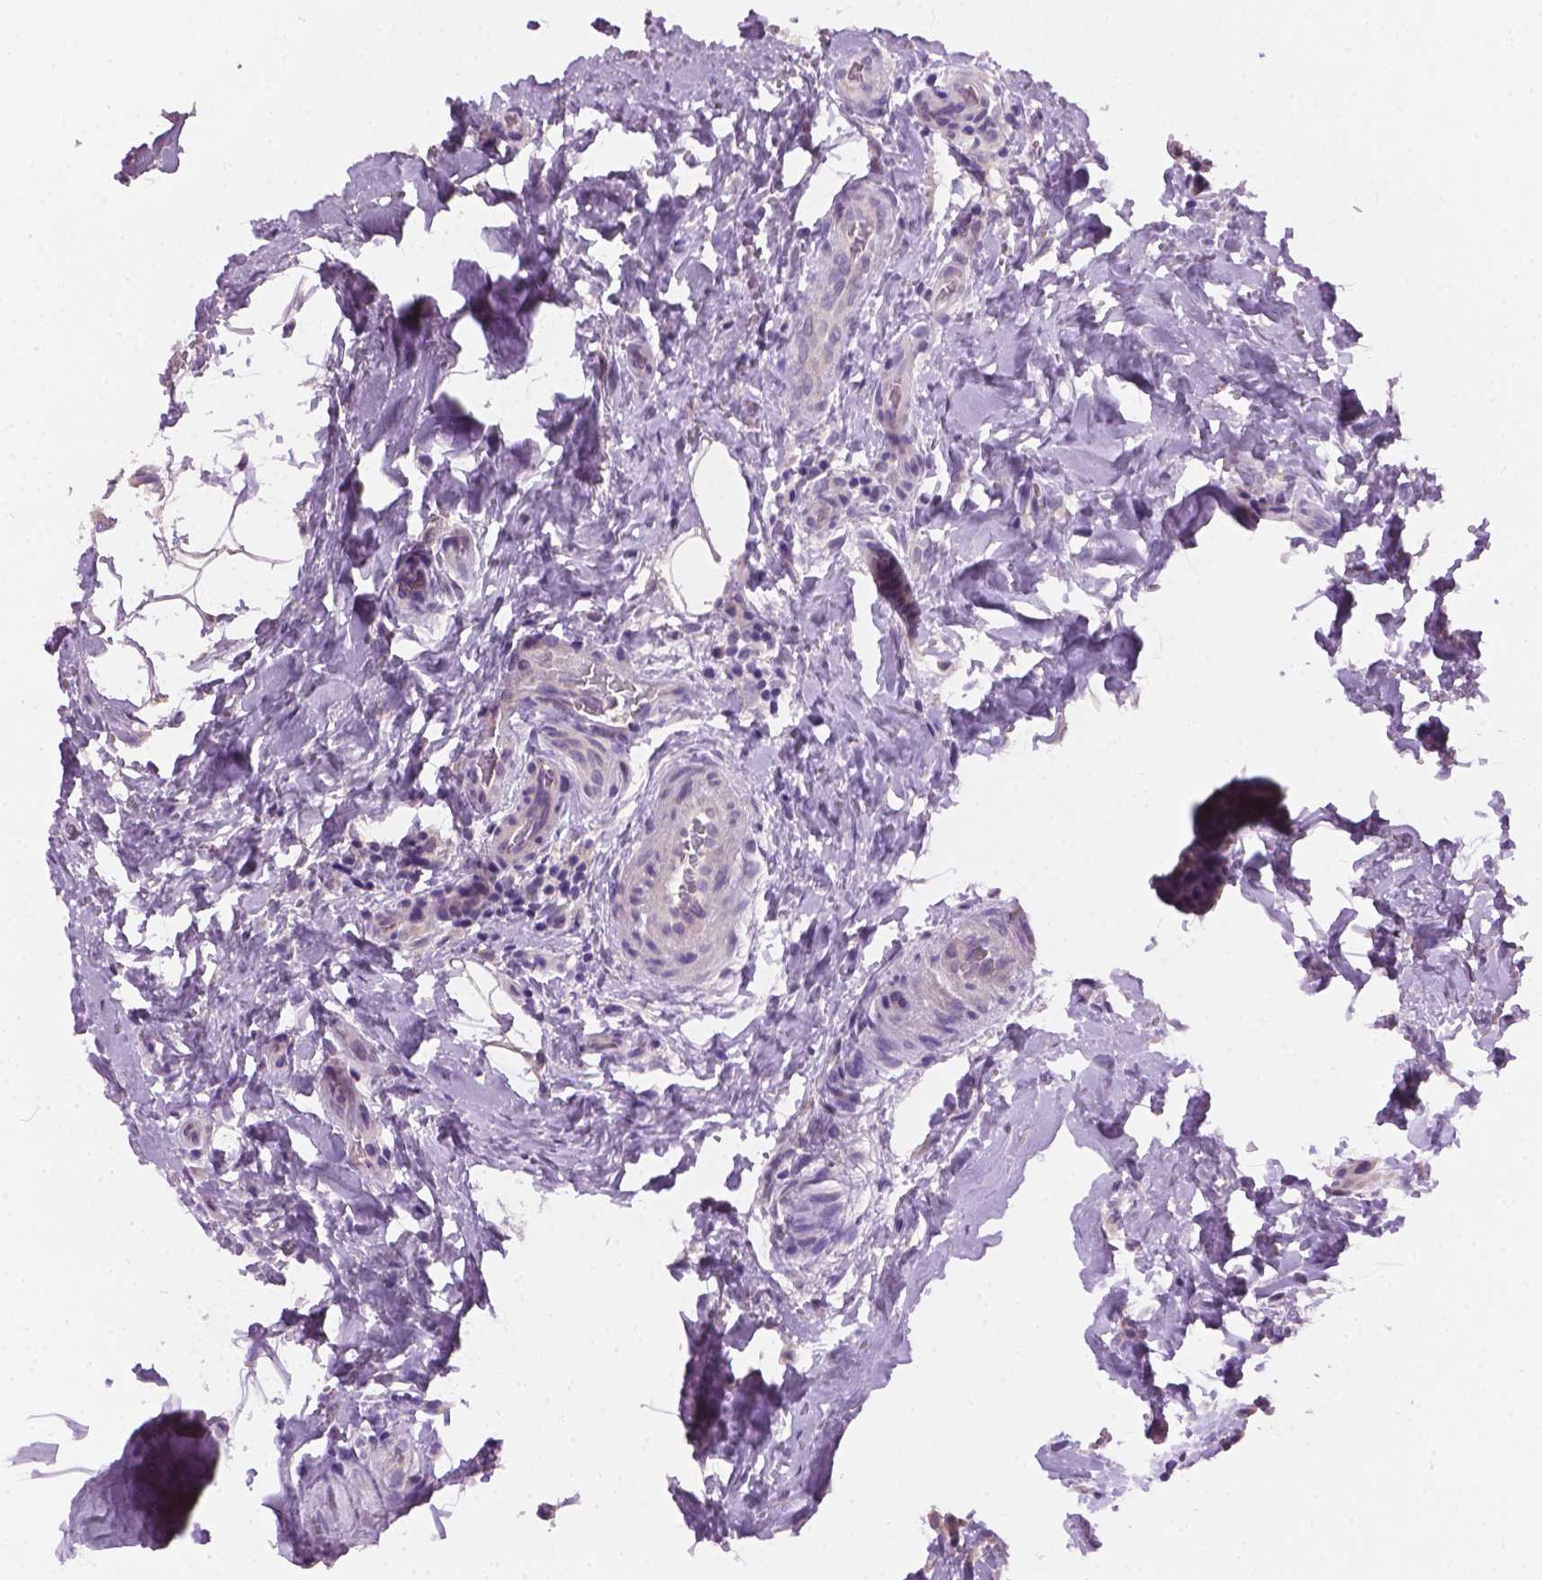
{"staining": {"intensity": "strong", "quantity": "<25%", "location": "cytoplasmic/membranous"}, "tissue": "thyroid cancer", "cell_type": "Tumor cells", "image_type": "cancer", "snomed": [{"axis": "morphology", "description": "Papillary adenocarcinoma, NOS"}, {"axis": "topography", "description": "Thyroid gland"}], "caption": "Thyroid cancer (papillary adenocarcinoma) stained with a brown dye shows strong cytoplasmic/membranous positive staining in approximately <25% of tumor cells.", "gene": "KRT17", "patient": {"sex": "male", "age": 61}}